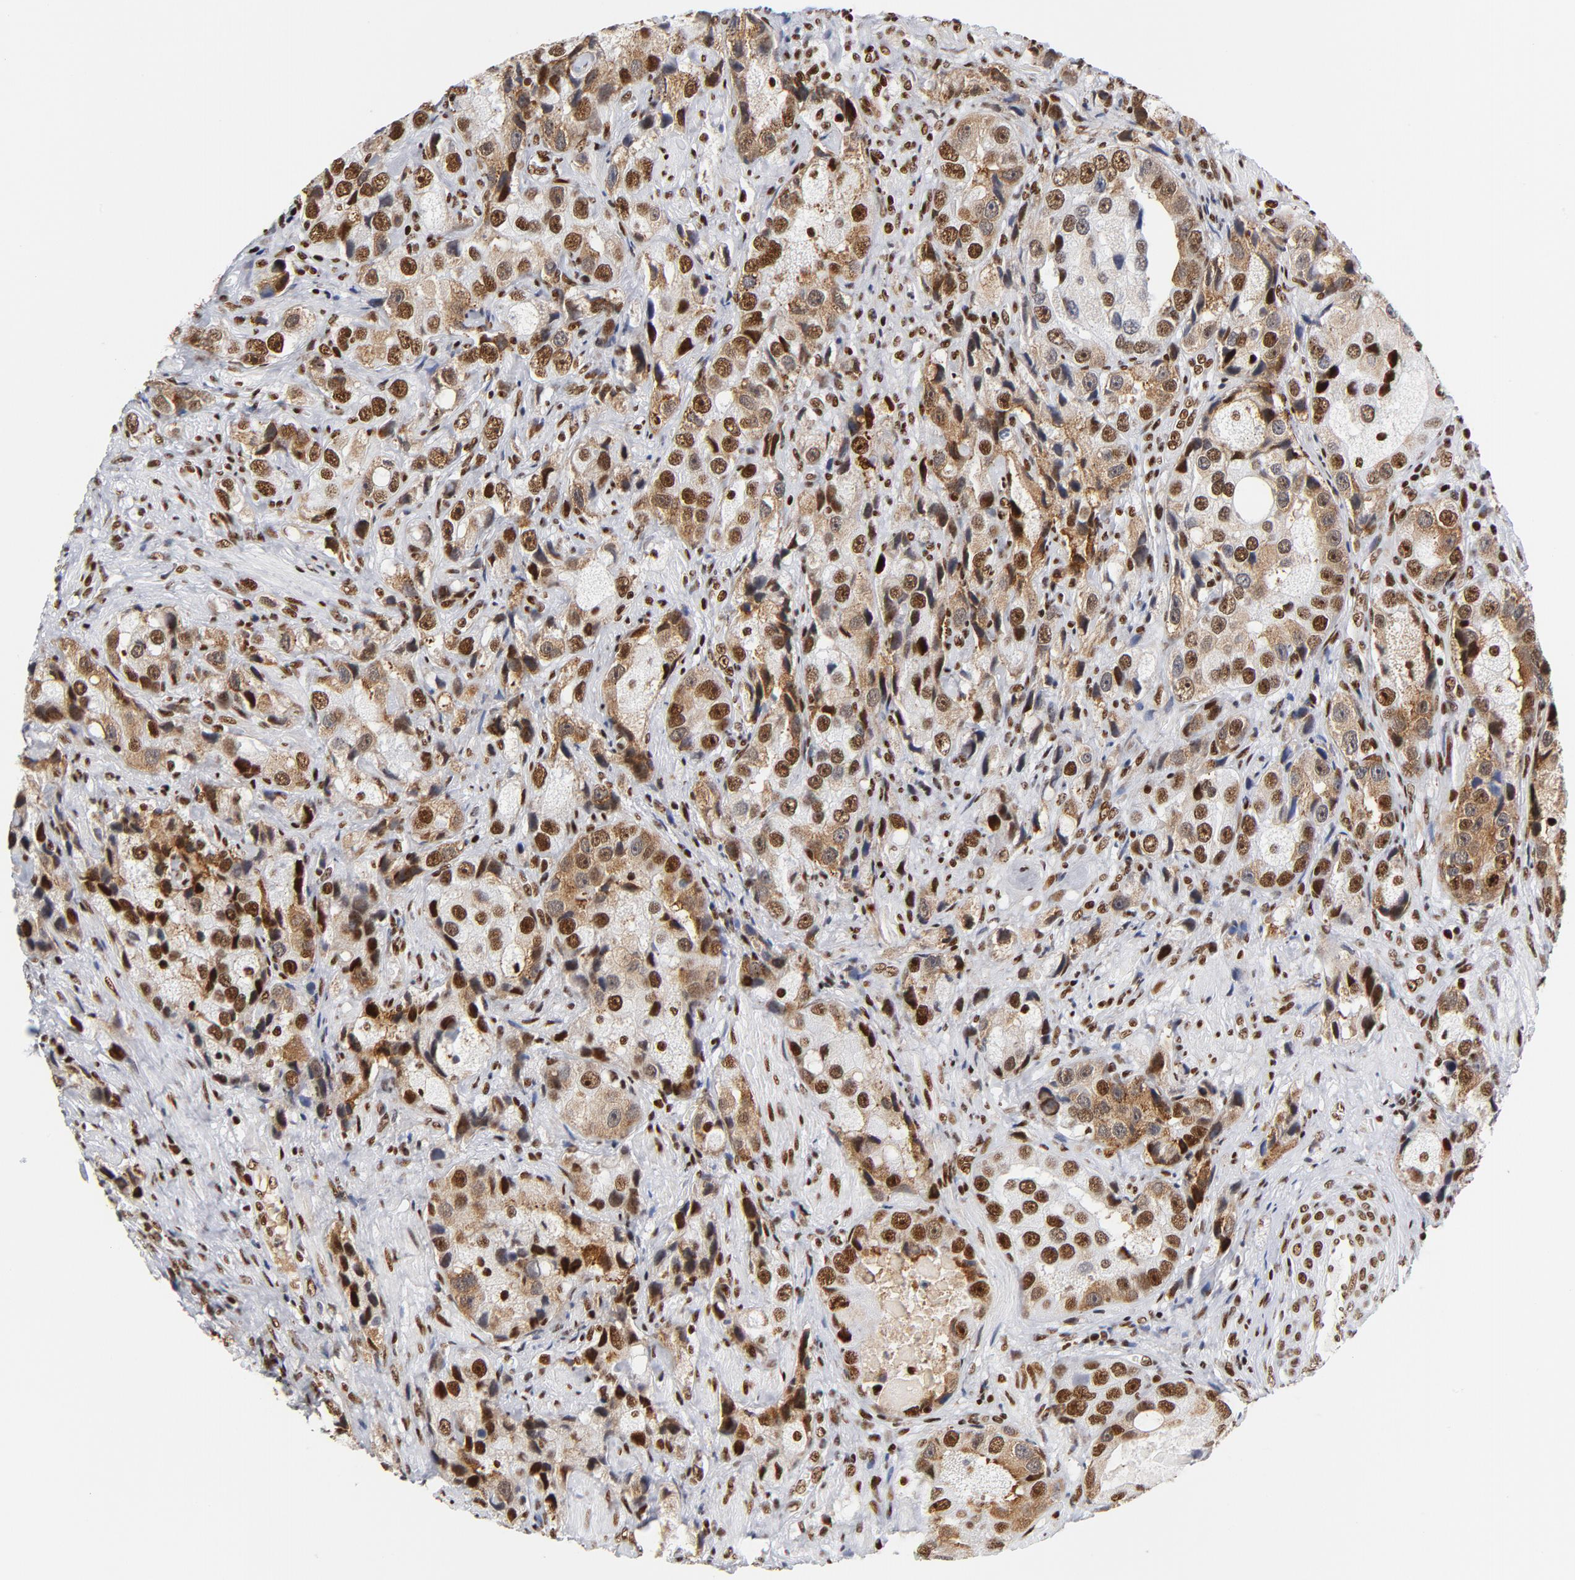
{"staining": {"intensity": "strong", "quantity": ">75%", "location": "nuclear"}, "tissue": "prostate cancer", "cell_type": "Tumor cells", "image_type": "cancer", "snomed": [{"axis": "morphology", "description": "Adenocarcinoma, High grade"}, {"axis": "topography", "description": "Prostate"}], "caption": "This is an image of immunohistochemistry (IHC) staining of prostate cancer, which shows strong expression in the nuclear of tumor cells.", "gene": "XRCC5", "patient": {"sex": "male", "age": 63}}